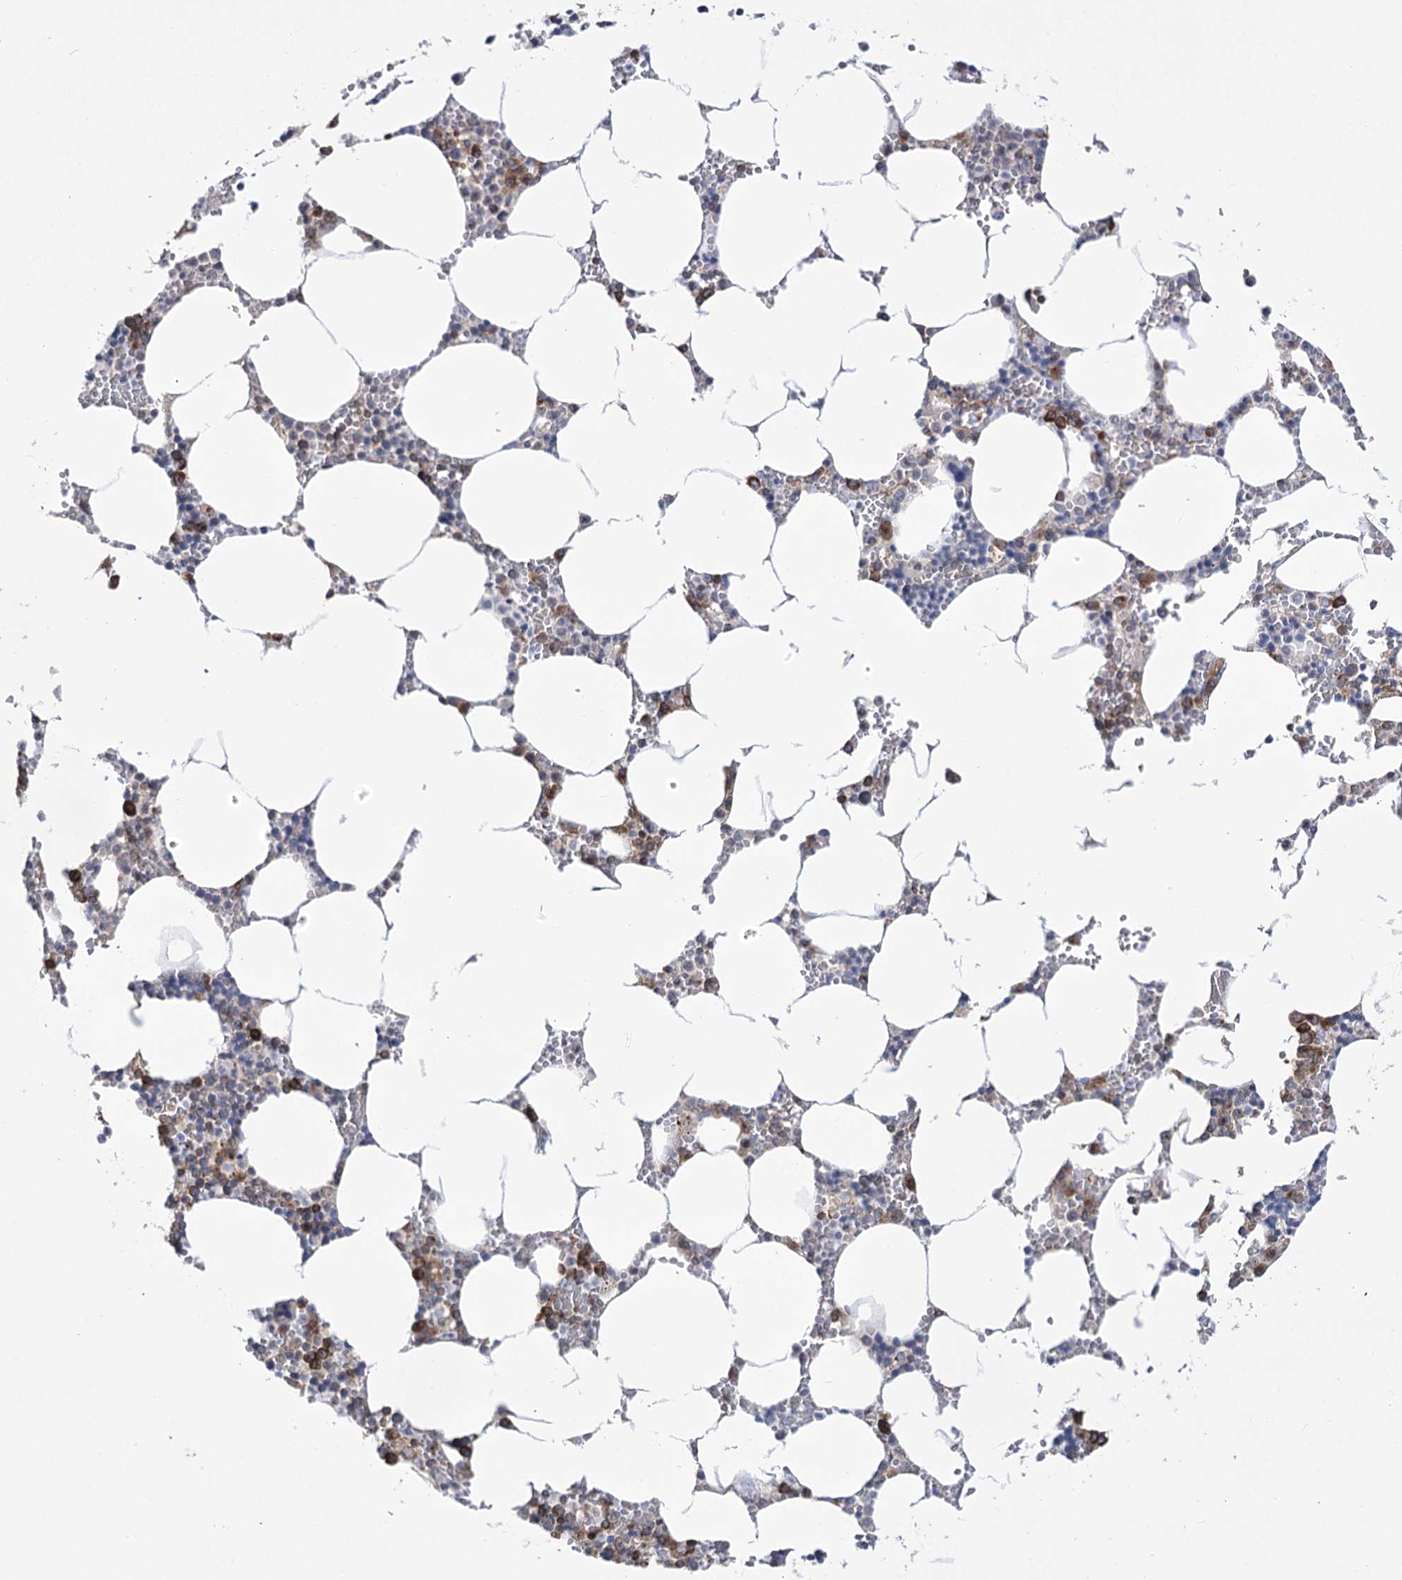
{"staining": {"intensity": "moderate", "quantity": "<25%", "location": "cytoplasmic/membranous"}, "tissue": "bone marrow", "cell_type": "Hematopoietic cells", "image_type": "normal", "snomed": [{"axis": "morphology", "description": "Normal tissue, NOS"}, {"axis": "topography", "description": "Bone marrow"}], "caption": "Moderate cytoplasmic/membranous staining for a protein is seen in approximately <25% of hematopoietic cells of benign bone marrow using IHC.", "gene": "ZNF622", "patient": {"sex": "male", "age": 70}}